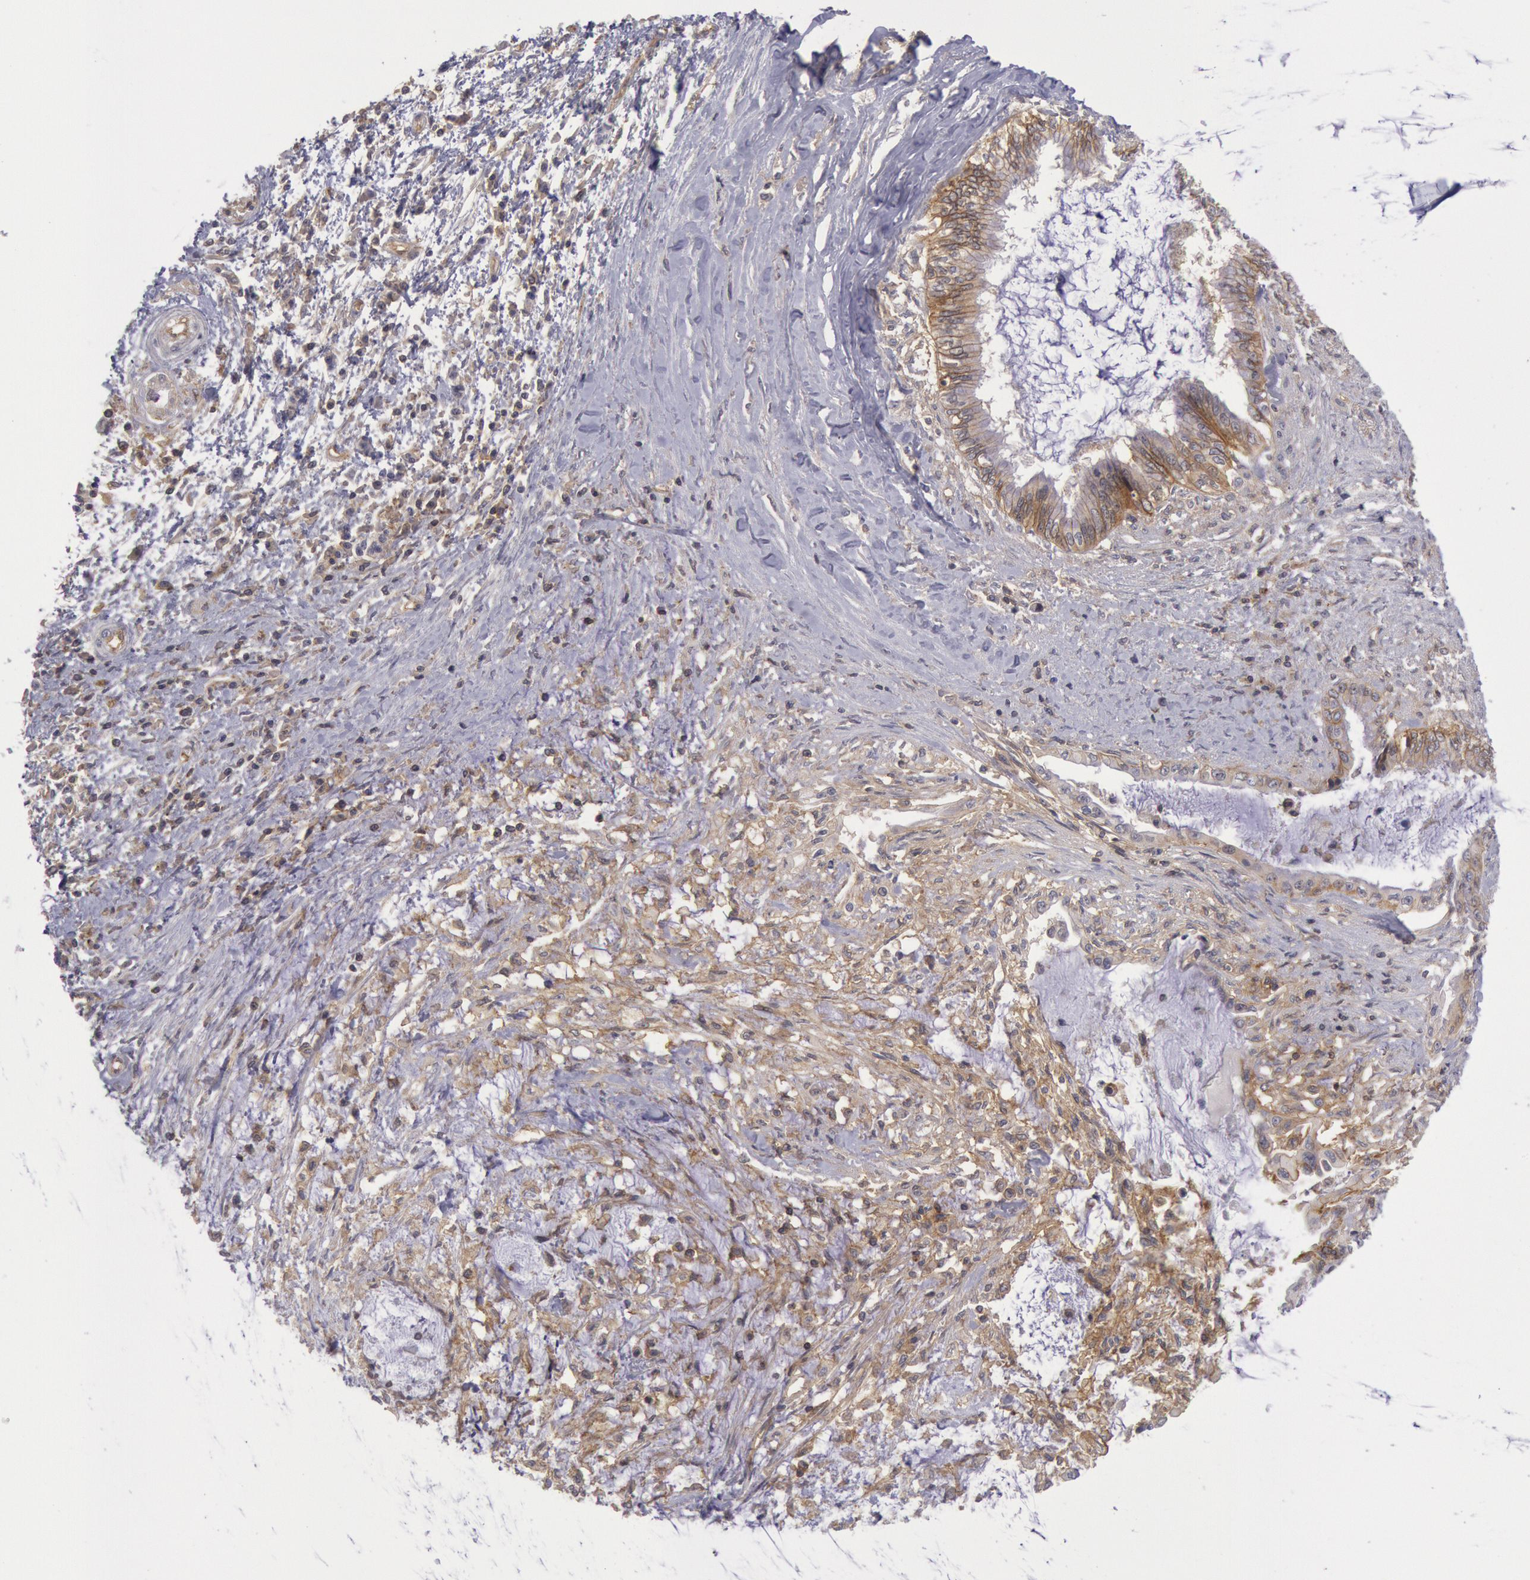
{"staining": {"intensity": "moderate", "quantity": "<25%", "location": "cytoplasmic/membranous"}, "tissue": "pancreatic cancer", "cell_type": "Tumor cells", "image_type": "cancer", "snomed": [{"axis": "morphology", "description": "Adenocarcinoma, NOS"}, {"axis": "topography", "description": "Pancreas"}], "caption": "Pancreatic cancer (adenocarcinoma) stained with a brown dye shows moderate cytoplasmic/membranous positive staining in about <25% of tumor cells.", "gene": "STX4", "patient": {"sex": "female", "age": 64}}